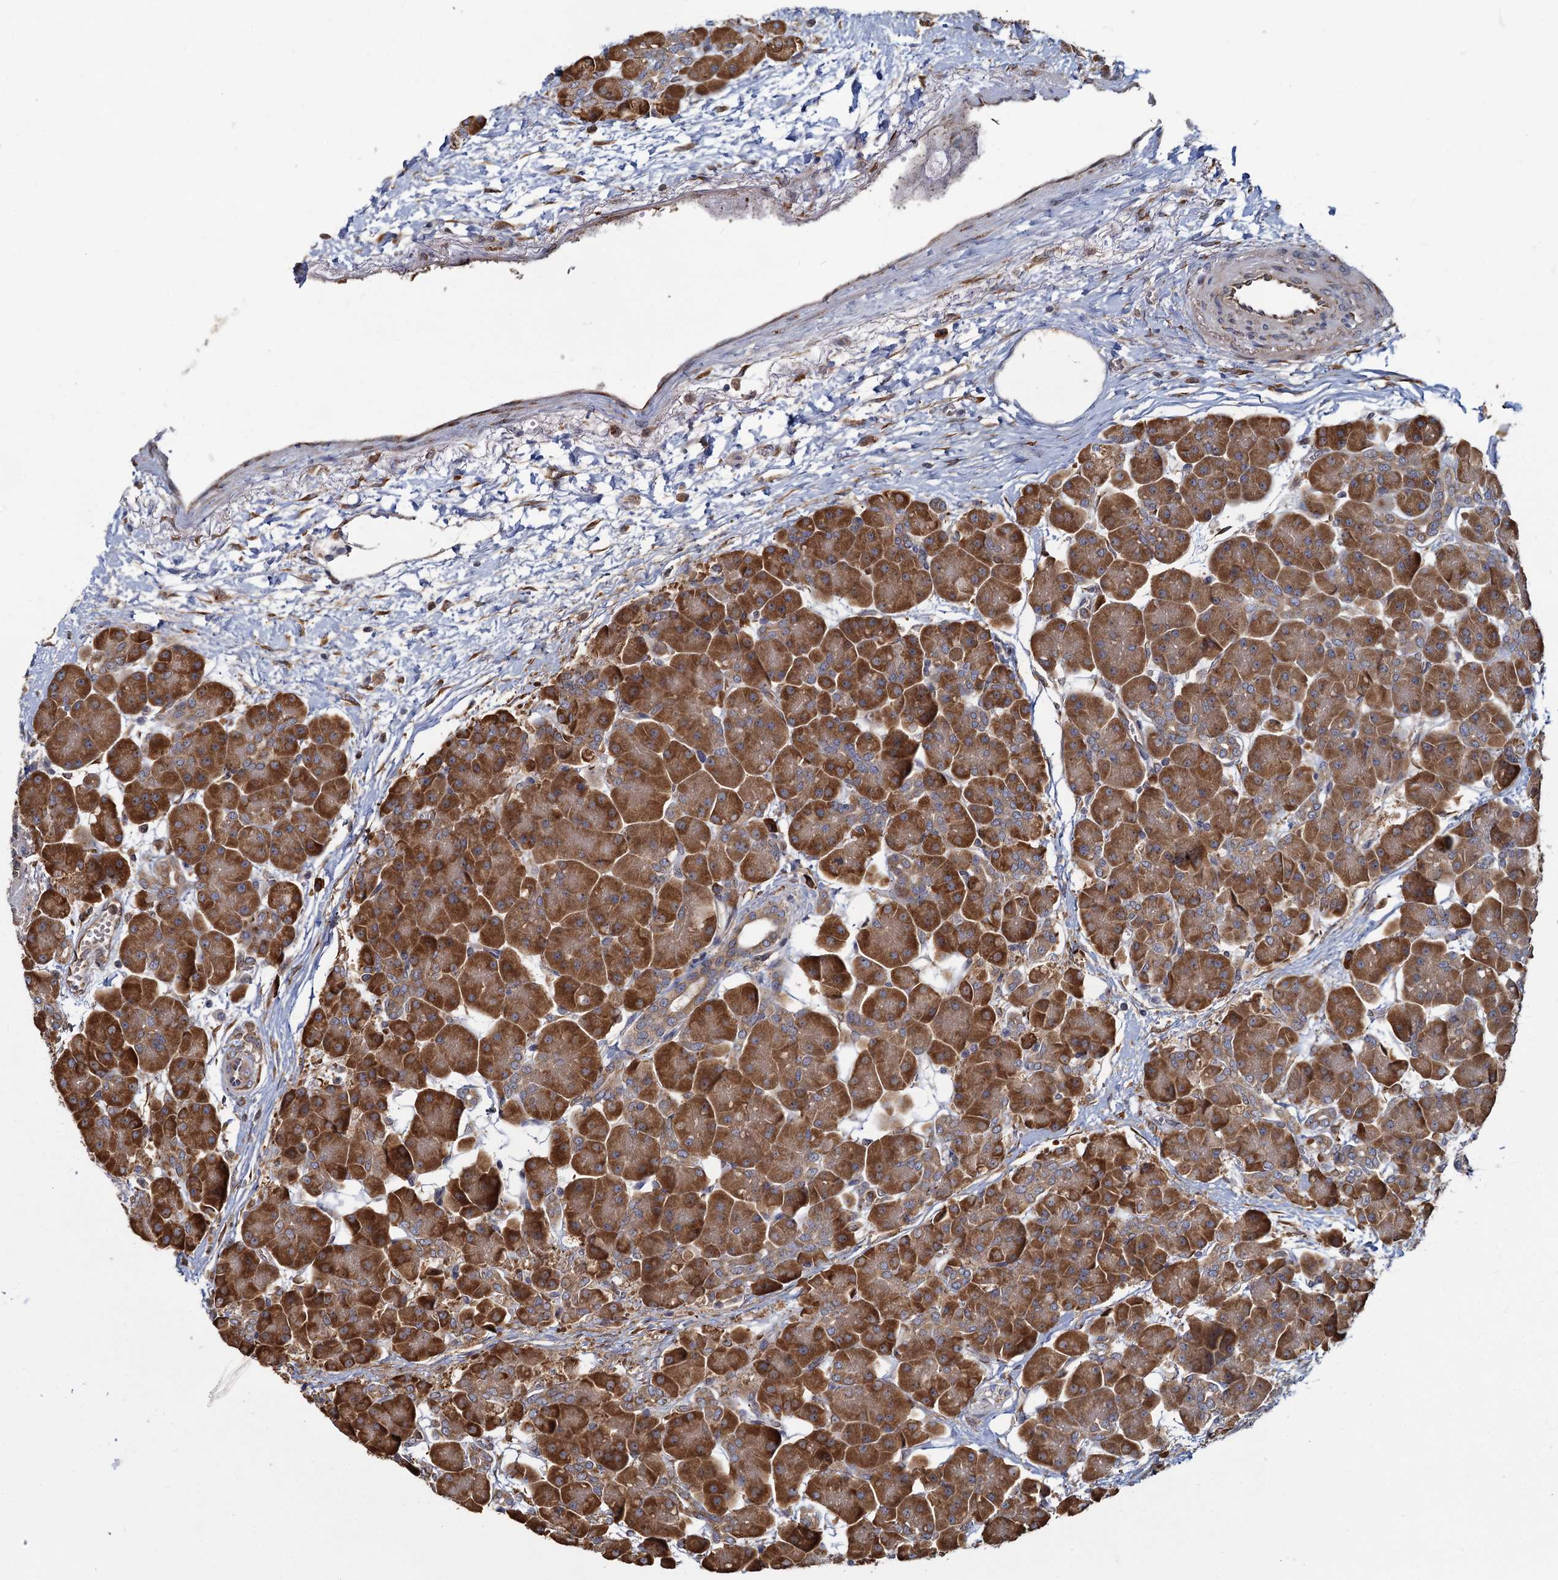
{"staining": {"intensity": "moderate", "quantity": ">75%", "location": "cytoplasmic/membranous"}, "tissue": "pancreas", "cell_type": "Exocrine glandular cells", "image_type": "normal", "snomed": [{"axis": "morphology", "description": "Normal tissue, NOS"}, {"axis": "topography", "description": "Pancreas"}], "caption": "A histopathology image showing moderate cytoplasmic/membranous expression in approximately >75% of exocrine glandular cells in benign pancreas, as visualized by brown immunohistochemical staining.", "gene": "LRRC51", "patient": {"sex": "male", "age": 66}}